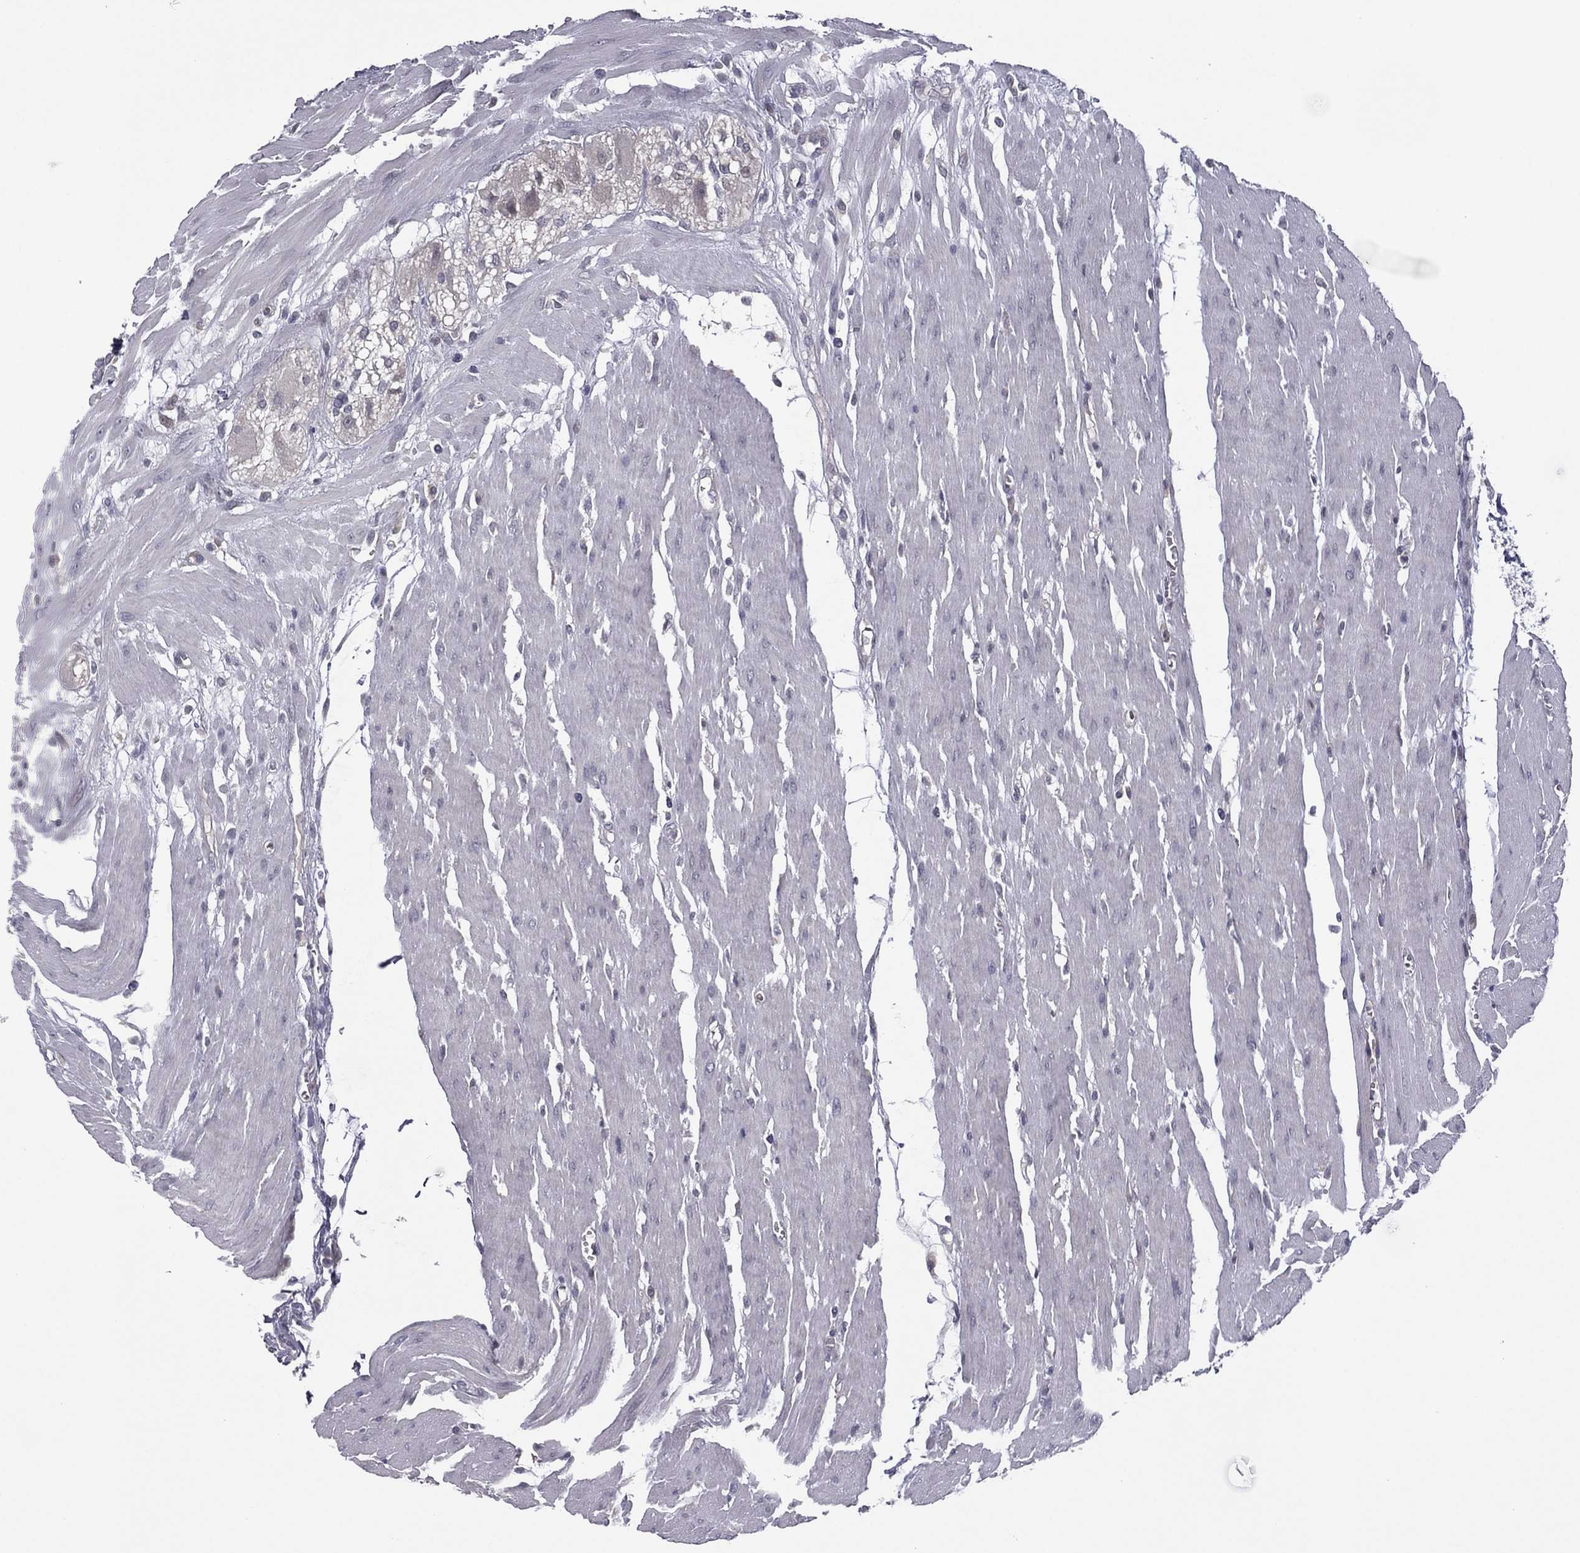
{"staining": {"intensity": "negative", "quantity": "none", "location": "none"}, "tissue": "colon", "cell_type": "Endothelial cells", "image_type": "normal", "snomed": [{"axis": "morphology", "description": "Normal tissue, NOS"}, {"axis": "morphology", "description": "Adenocarcinoma, NOS"}, {"axis": "topography", "description": "Colon"}], "caption": "High power microscopy image of an IHC photomicrograph of benign colon, revealing no significant expression in endothelial cells.", "gene": "ACTRT2", "patient": {"sex": "male", "age": 65}}